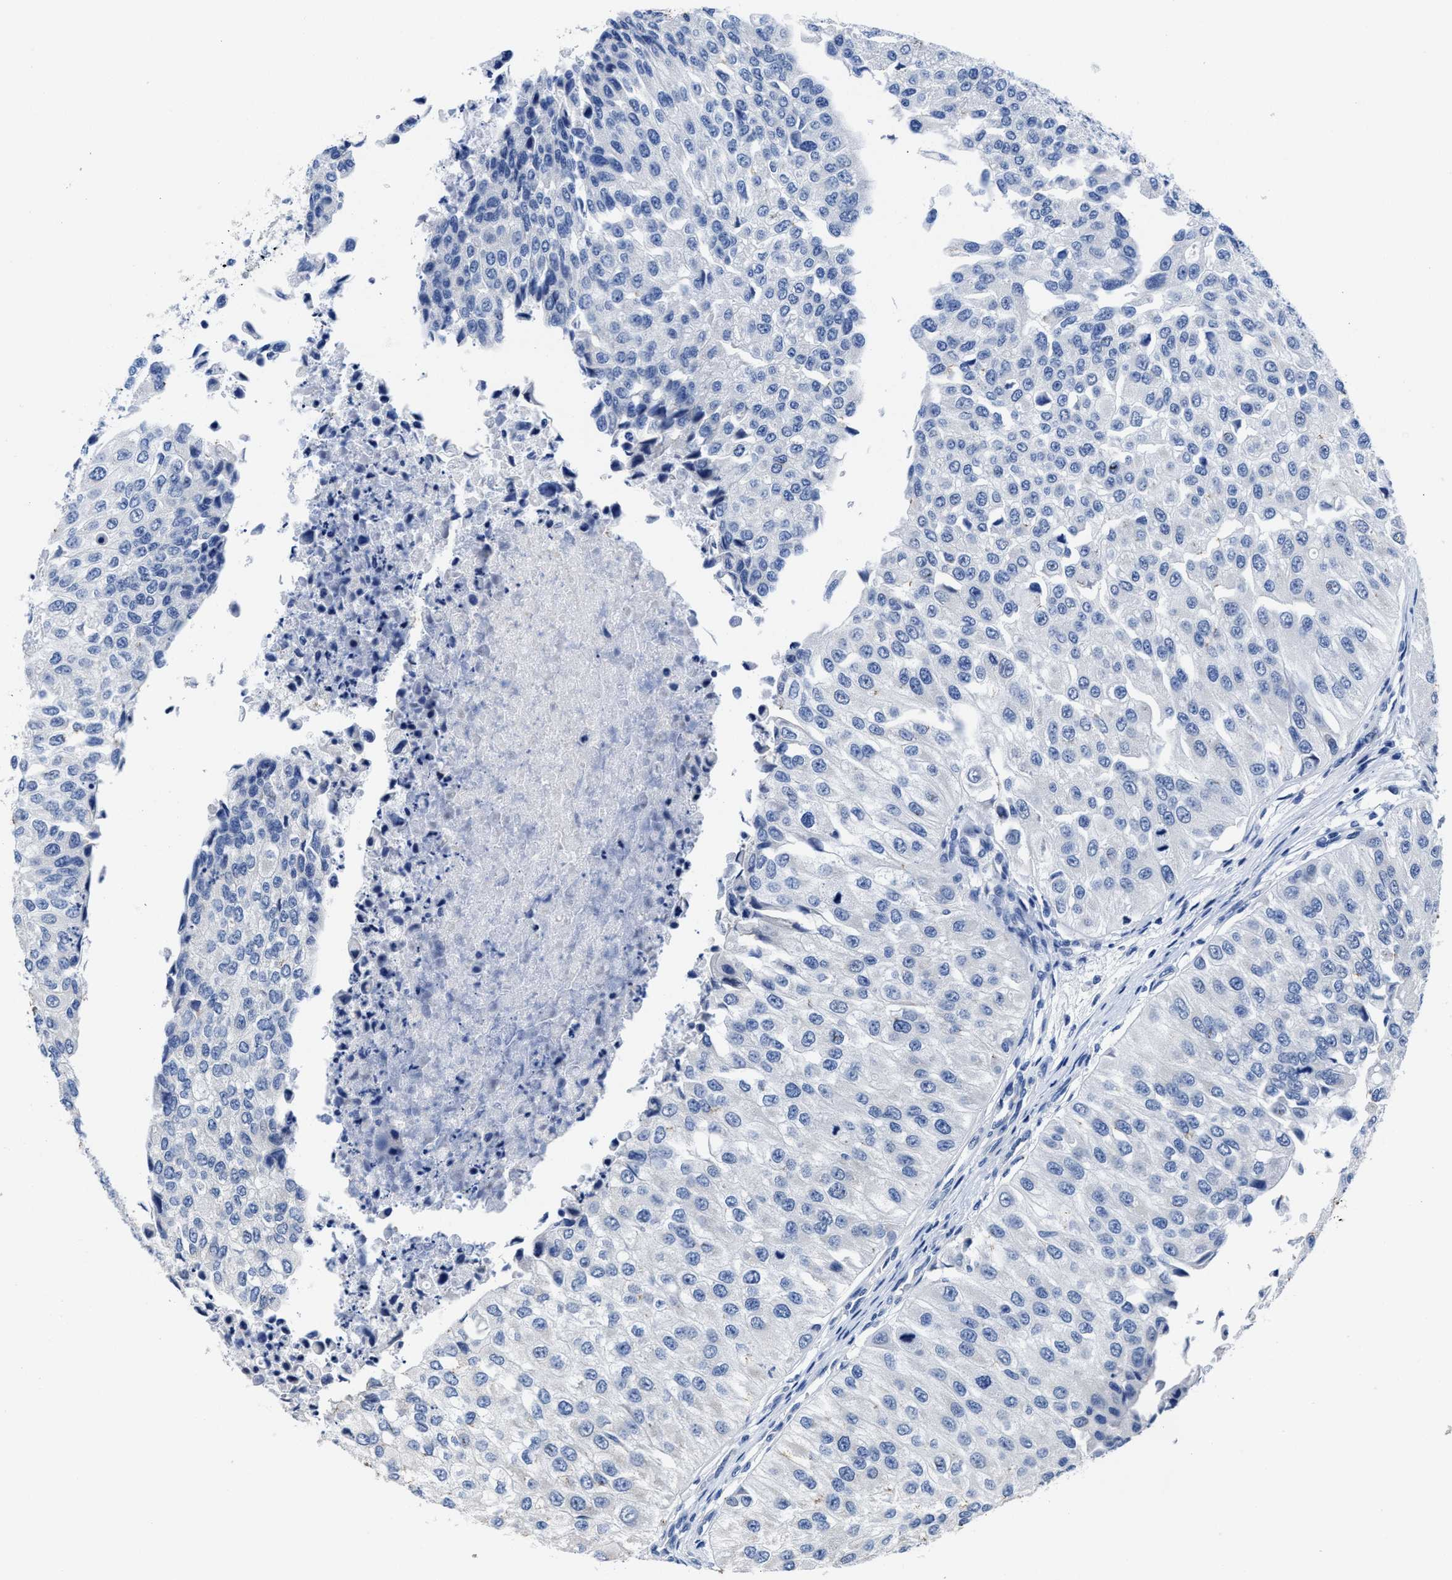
{"staining": {"intensity": "negative", "quantity": "none", "location": "none"}, "tissue": "urothelial cancer", "cell_type": "Tumor cells", "image_type": "cancer", "snomed": [{"axis": "morphology", "description": "Urothelial carcinoma, High grade"}, {"axis": "topography", "description": "Kidney"}, {"axis": "topography", "description": "Urinary bladder"}], "caption": "This is an IHC micrograph of human high-grade urothelial carcinoma. There is no expression in tumor cells.", "gene": "HOOK1", "patient": {"sex": "male", "age": 77}}